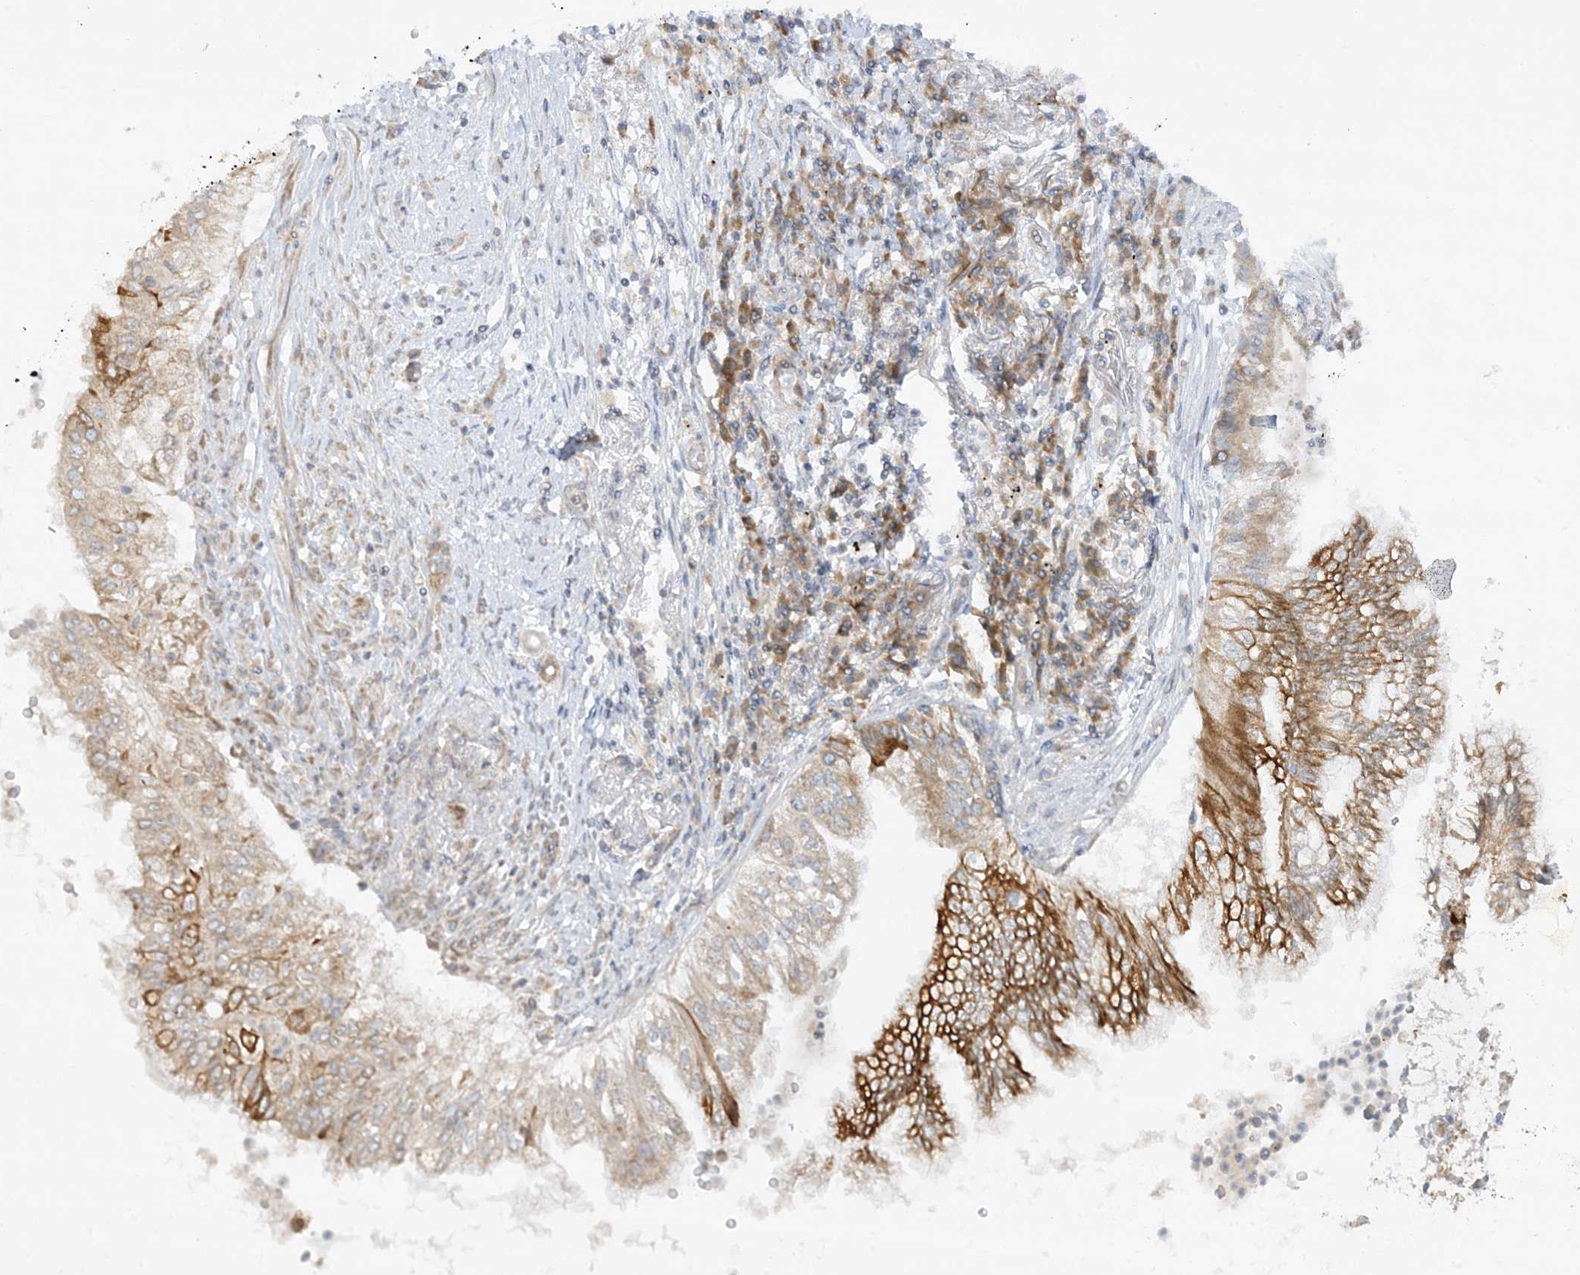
{"staining": {"intensity": "moderate", "quantity": "25%-75%", "location": "cytoplasmic/membranous"}, "tissue": "lung cancer", "cell_type": "Tumor cells", "image_type": "cancer", "snomed": [{"axis": "morphology", "description": "Adenocarcinoma, NOS"}, {"axis": "topography", "description": "Lung"}], "caption": "DAB immunohistochemical staining of human lung adenocarcinoma demonstrates moderate cytoplasmic/membranous protein expression in about 25%-75% of tumor cells.", "gene": "RPP40", "patient": {"sex": "female", "age": 70}}